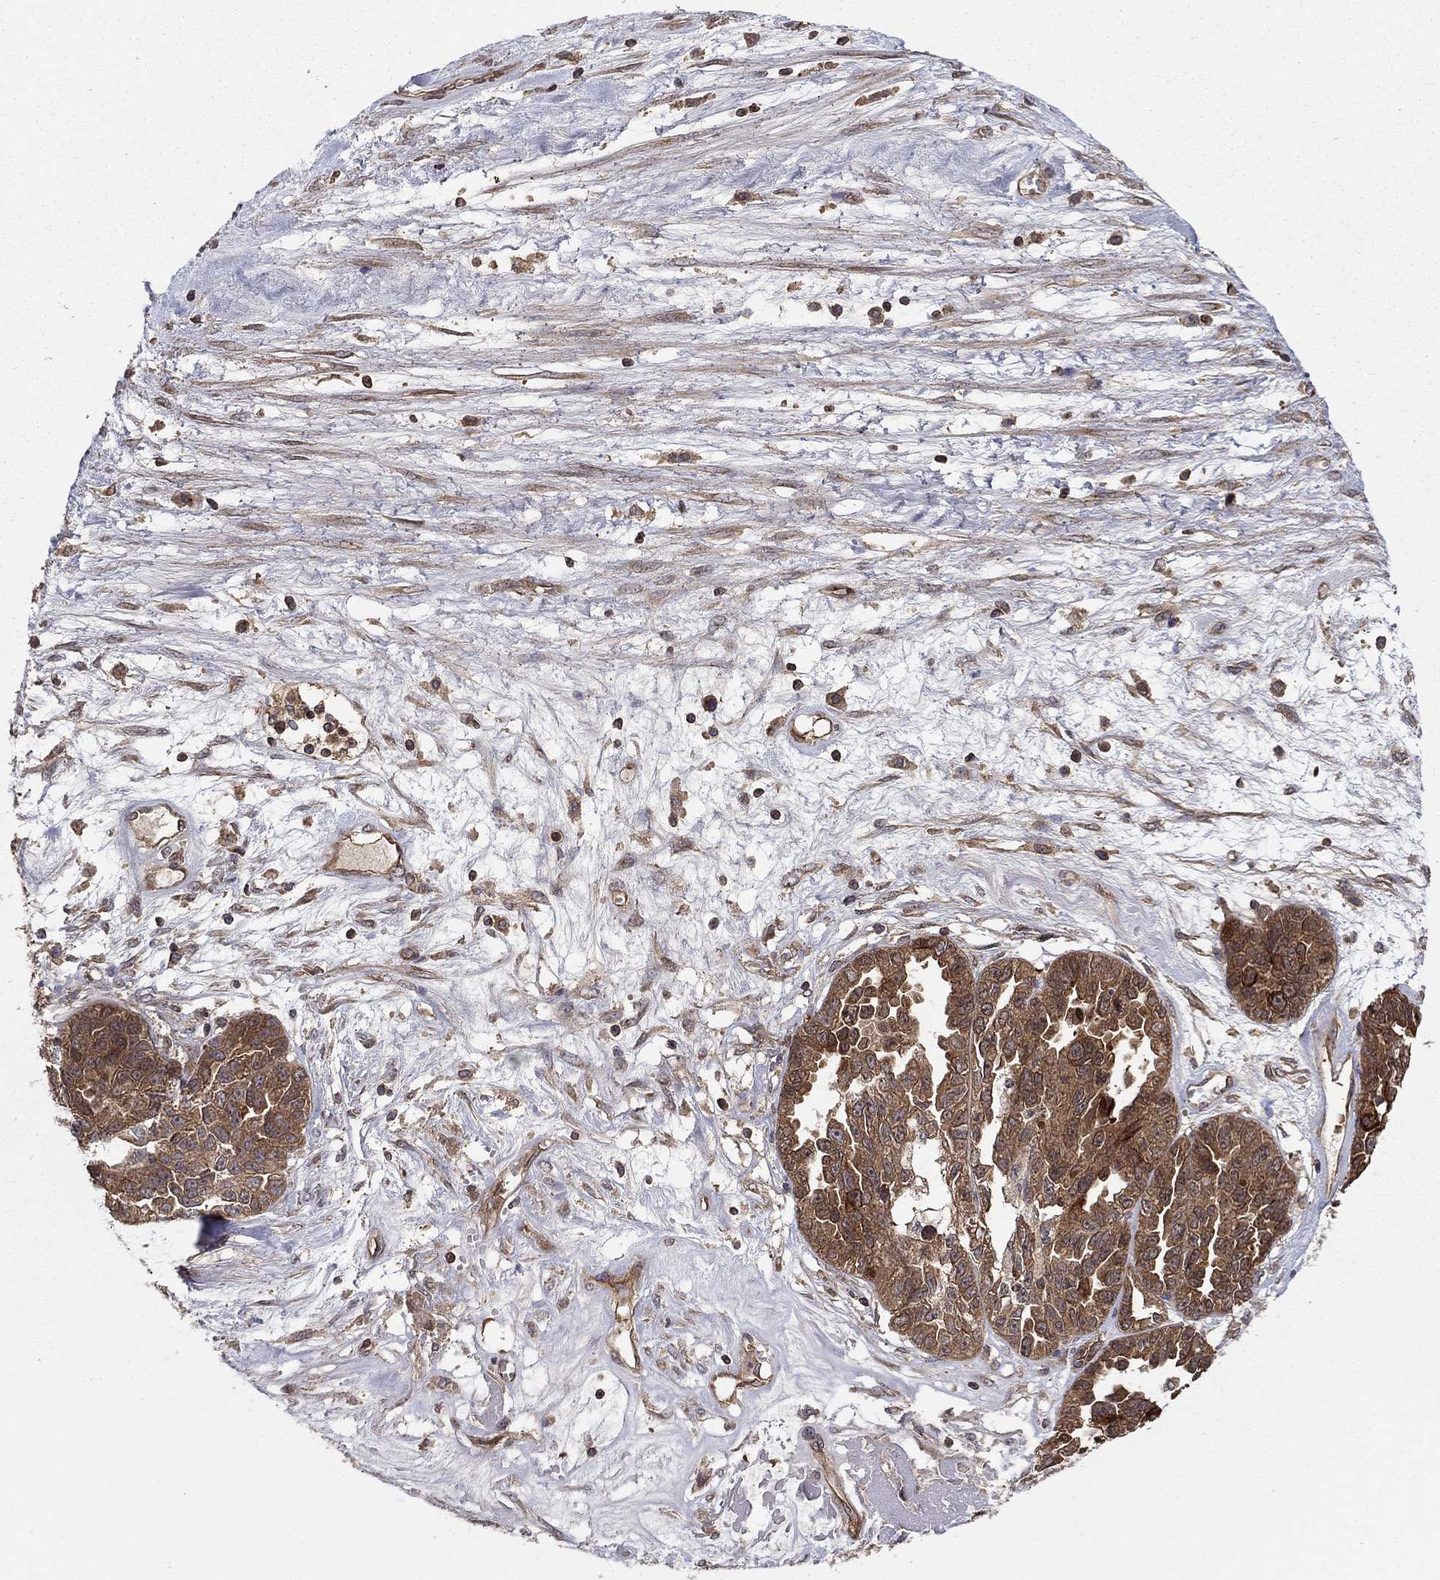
{"staining": {"intensity": "strong", "quantity": ">75%", "location": "cytoplasmic/membranous"}, "tissue": "ovarian cancer", "cell_type": "Tumor cells", "image_type": "cancer", "snomed": [{"axis": "morphology", "description": "Cystadenocarcinoma, serous, NOS"}, {"axis": "topography", "description": "Ovary"}], "caption": "Serous cystadenocarcinoma (ovarian) stained with DAB (3,3'-diaminobenzidine) IHC displays high levels of strong cytoplasmic/membranous staining in about >75% of tumor cells.", "gene": "BMERB1", "patient": {"sex": "female", "age": 87}}